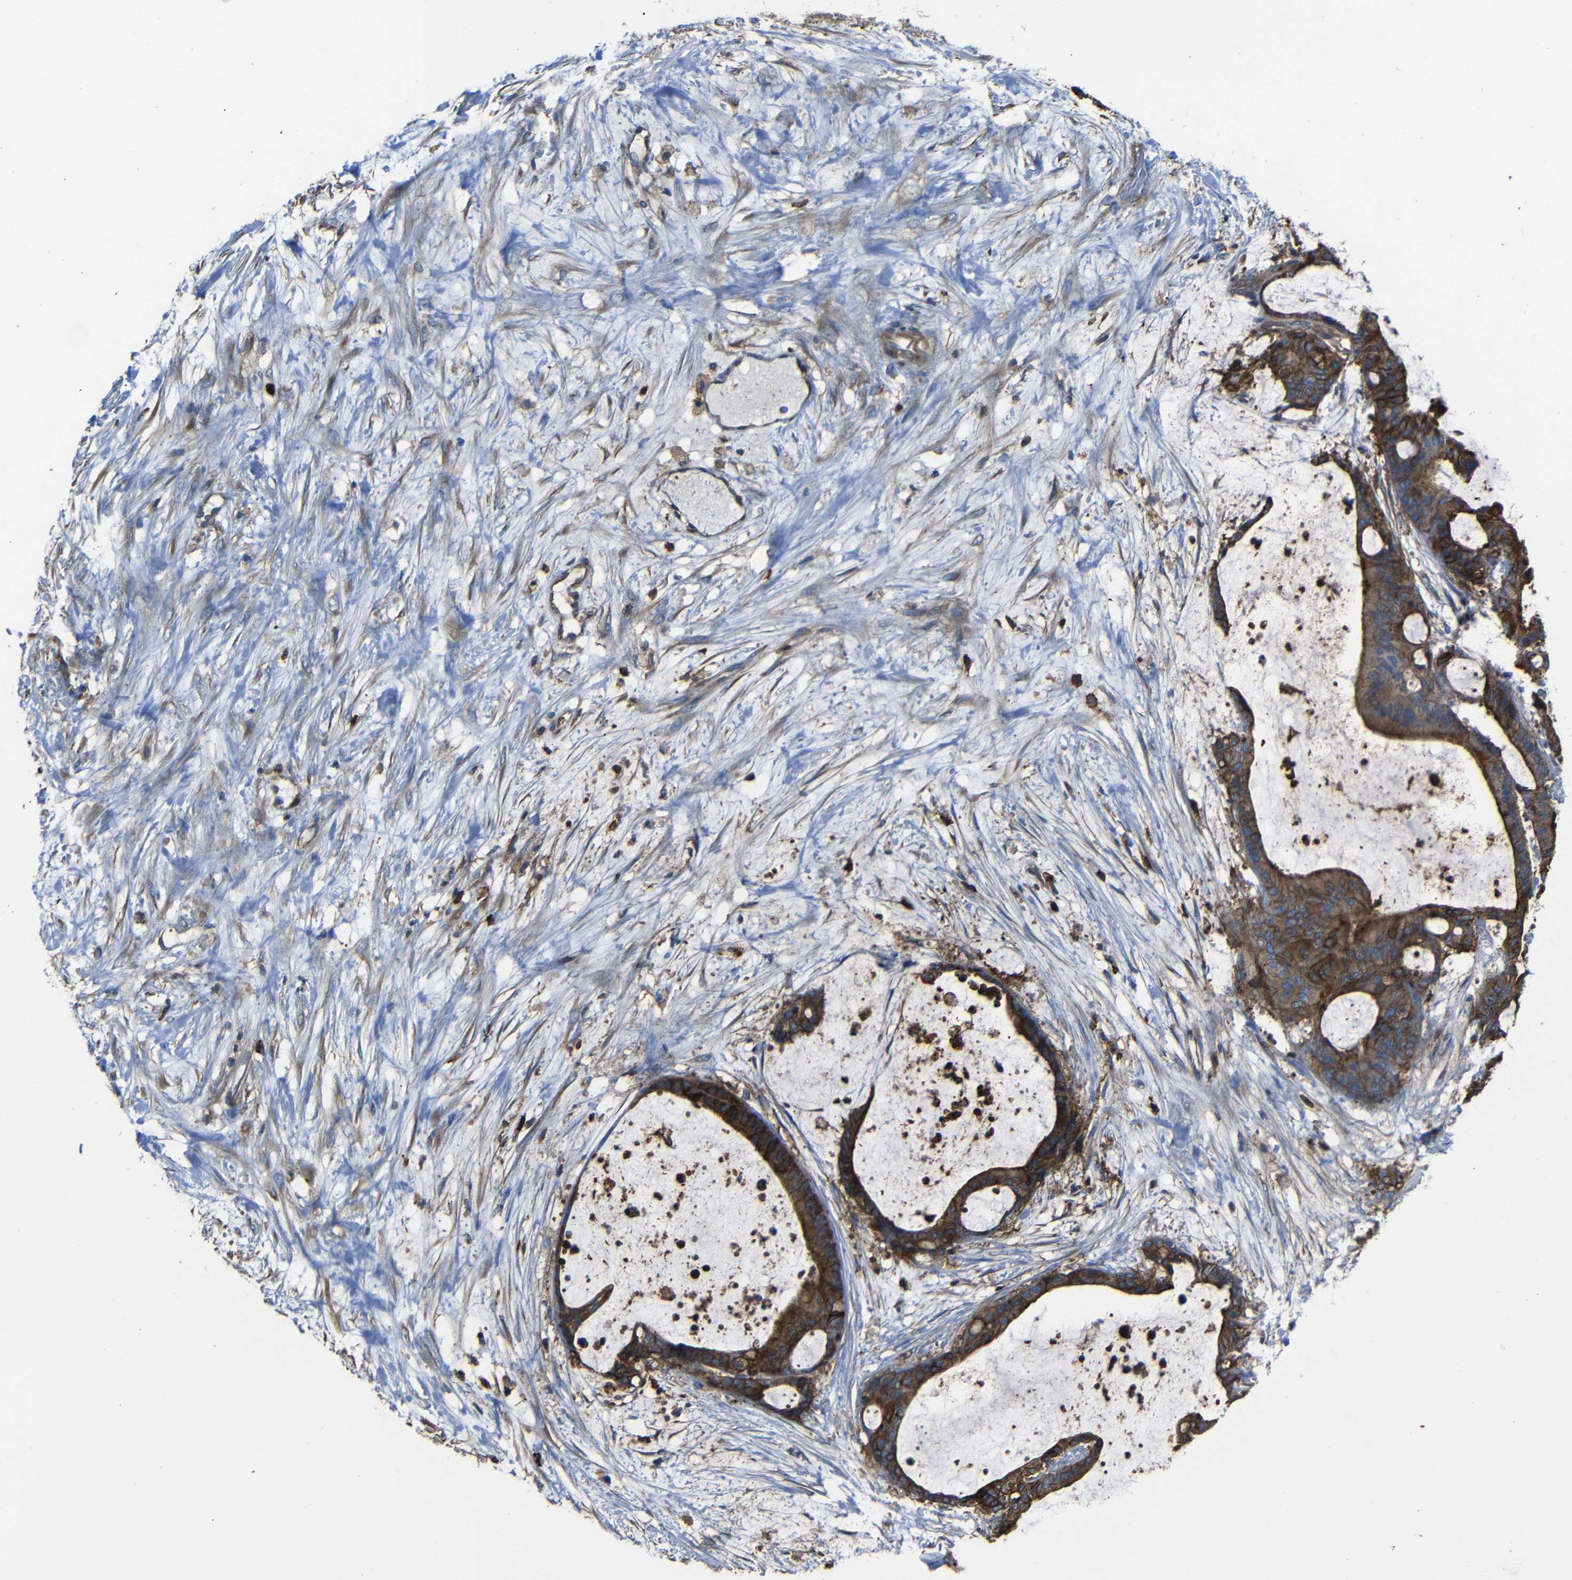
{"staining": {"intensity": "moderate", "quantity": ">75%", "location": "cytoplasmic/membranous"}, "tissue": "liver cancer", "cell_type": "Tumor cells", "image_type": "cancer", "snomed": [{"axis": "morphology", "description": "Cholangiocarcinoma"}, {"axis": "topography", "description": "Liver"}], "caption": "Liver cholangiocarcinoma tissue reveals moderate cytoplasmic/membranous expression in approximately >75% of tumor cells, visualized by immunohistochemistry. (DAB IHC with brightfield microscopy, high magnification).", "gene": "ADGRE5", "patient": {"sex": "female", "age": 73}}